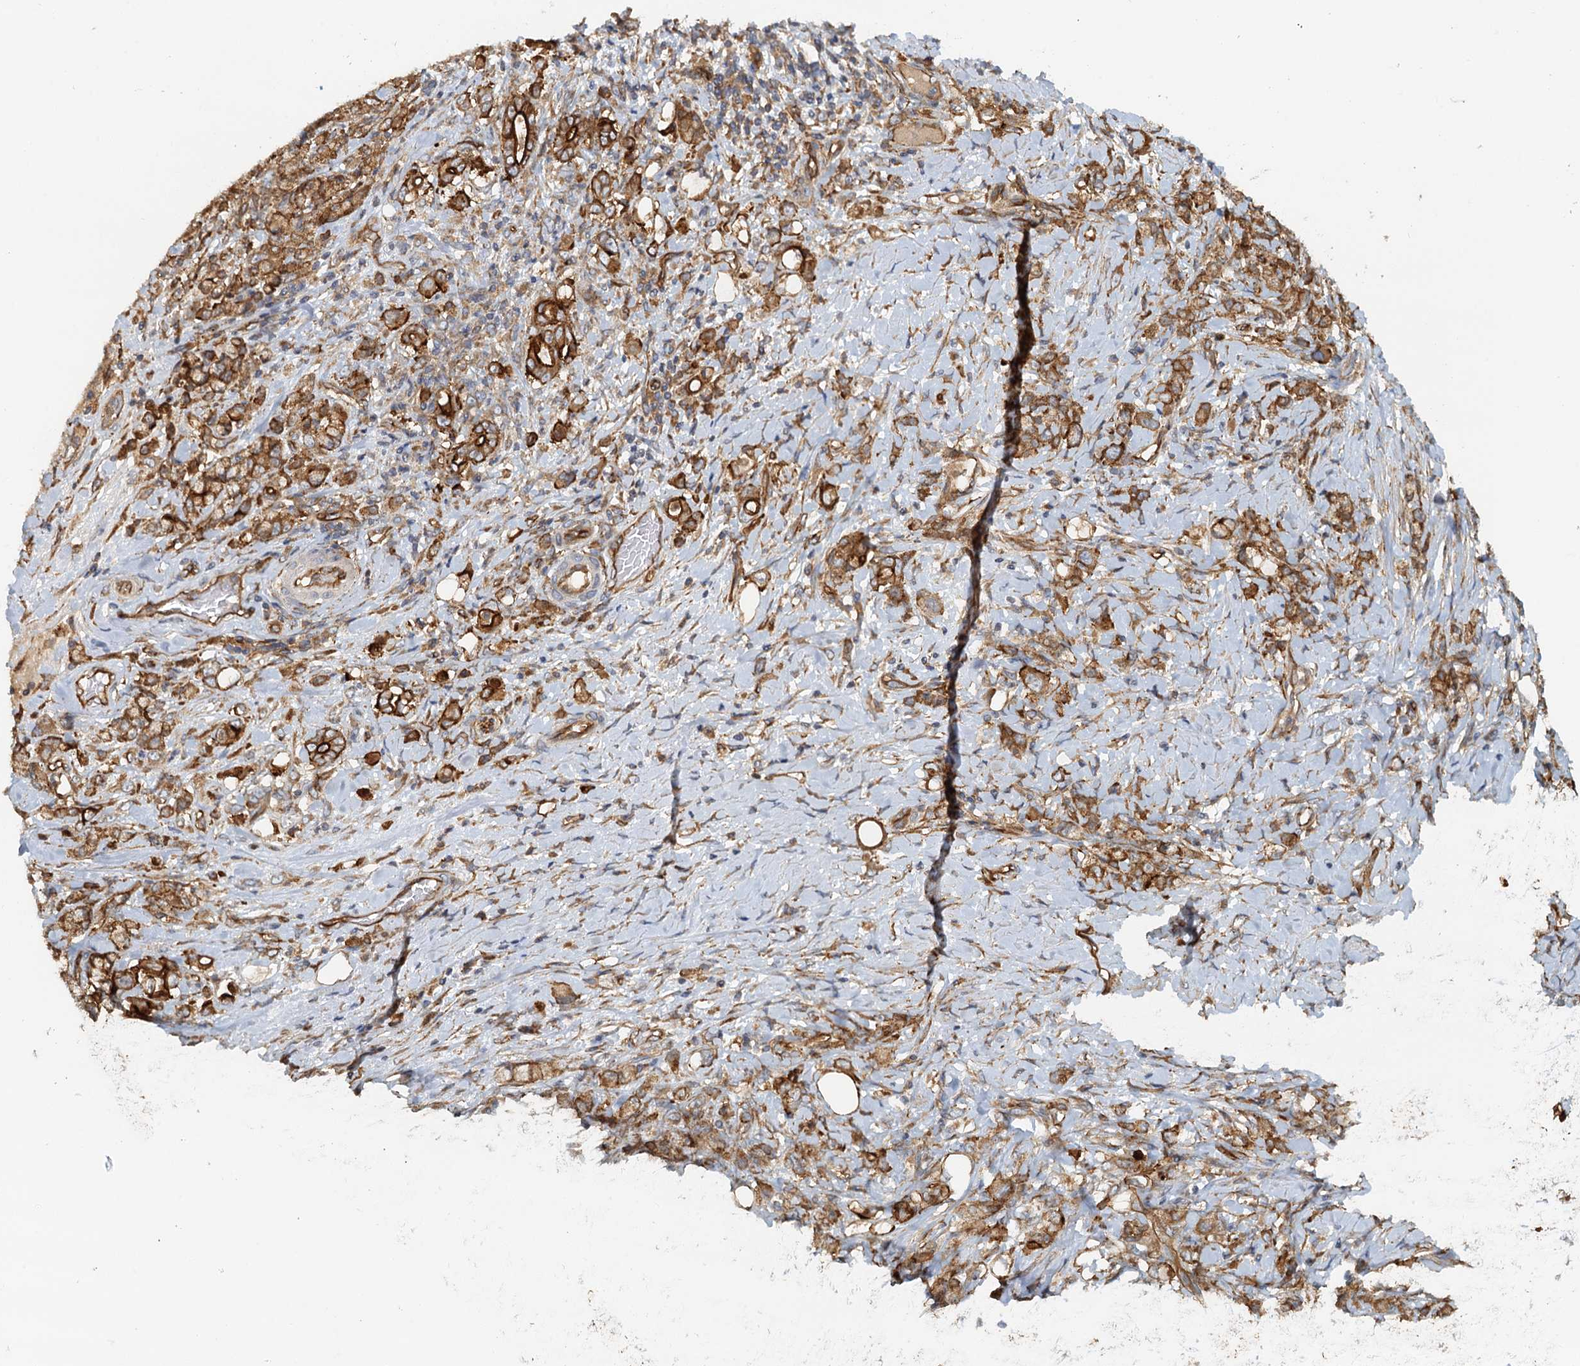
{"staining": {"intensity": "strong", "quantity": ">75%", "location": "cytoplasmic/membranous"}, "tissue": "stomach cancer", "cell_type": "Tumor cells", "image_type": "cancer", "snomed": [{"axis": "morphology", "description": "Adenocarcinoma, NOS"}, {"axis": "topography", "description": "Stomach"}], "caption": "A brown stain highlights strong cytoplasmic/membranous expression of a protein in stomach cancer (adenocarcinoma) tumor cells.", "gene": "NIPAL3", "patient": {"sex": "female", "age": 79}}